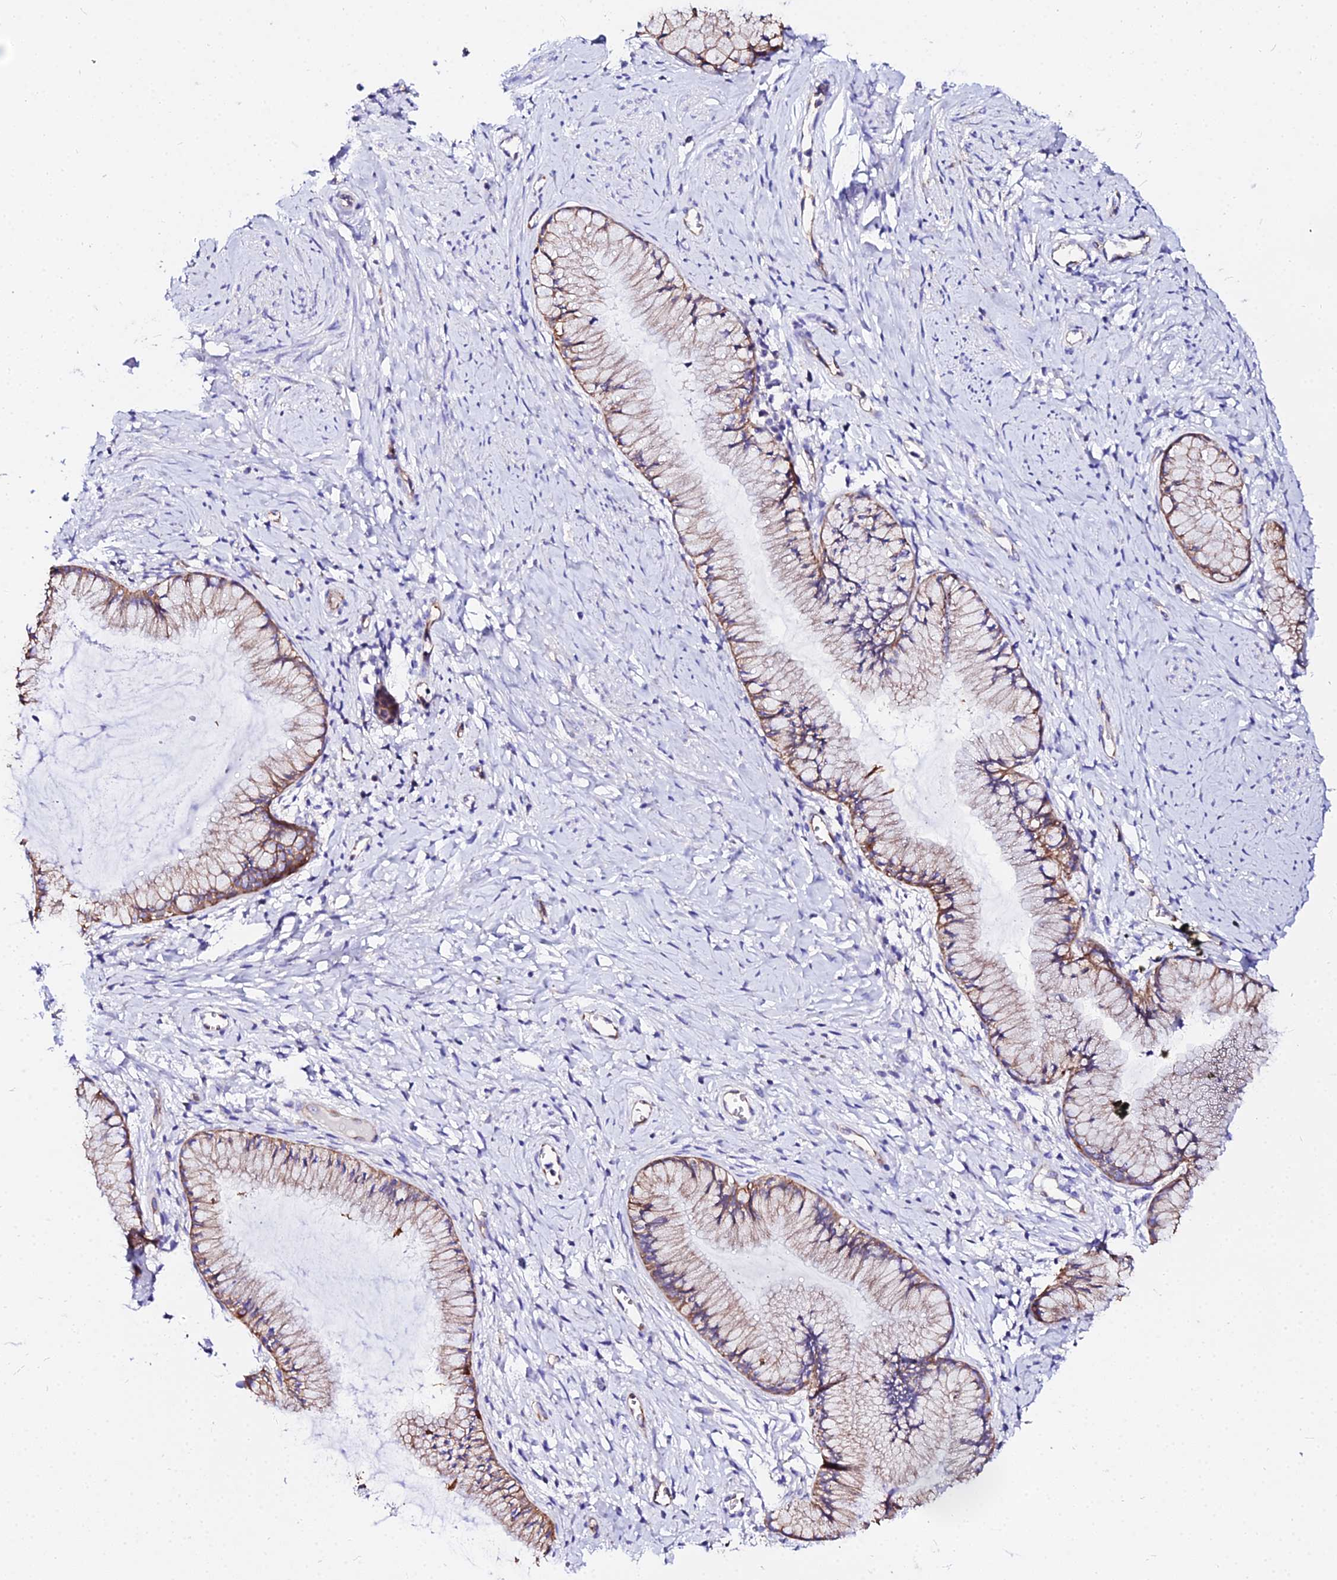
{"staining": {"intensity": "moderate", "quantity": ">75%", "location": "cytoplasmic/membranous"}, "tissue": "cervix", "cell_type": "Glandular cells", "image_type": "normal", "snomed": [{"axis": "morphology", "description": "Normal tissue, NOS"}, {"axis": "topography", "description": "Cervix"}], "caption": "Protein expression analysis of benign human cervix reveals moderate cytoplasmic/membranous expression in about >75% of glandular cells. The staining is performed using DAB (3,3'-diaminobenzidine) brown chromogen to label protein expression. The nuclei are counter-stained blue using hematoxylin.", "gene": "DAW1", "patient": {"sex": "female", "age": 42}}